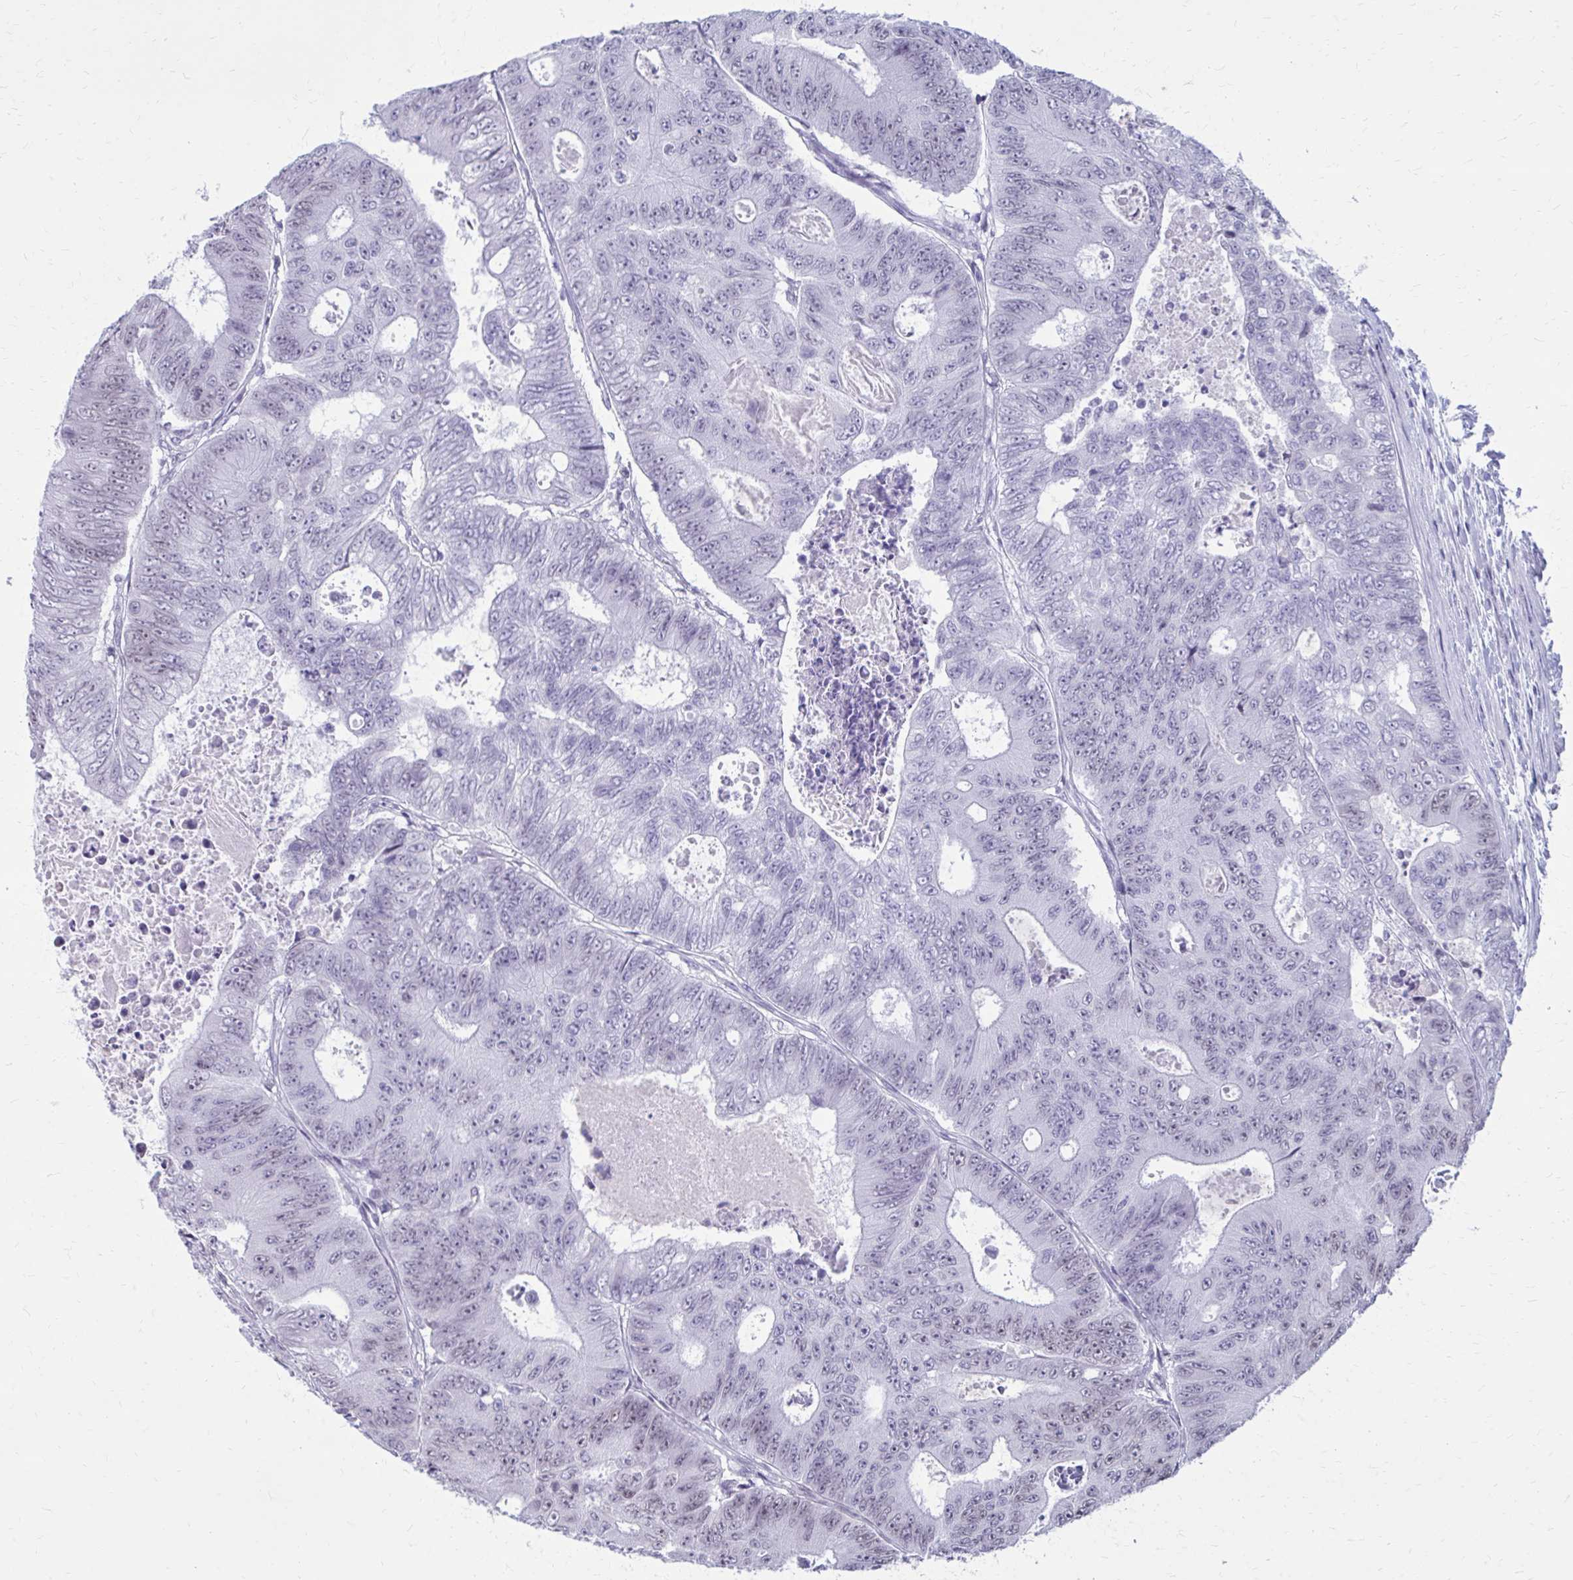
{"staining": {"intensity": "weak", "quantity": "<25%", "location": "nuclear"}, "tissue": "colorectal cancer", "cell_type": "Tumor cells", "image_type": "cancer", "snomed": [{"axis": "morphology", "description": "Adenocarcinoma, NOS"}, {"axis": "topography", "description": "Colon"}], "caption": "This is an immunohistochemistry (IHC) histopathology image of human colorectal cancer (adenocarcinoma). There is no positivity in tumor cells.", "gene": "PROSER1", "patient": {"sex": "female", "age": 48}}